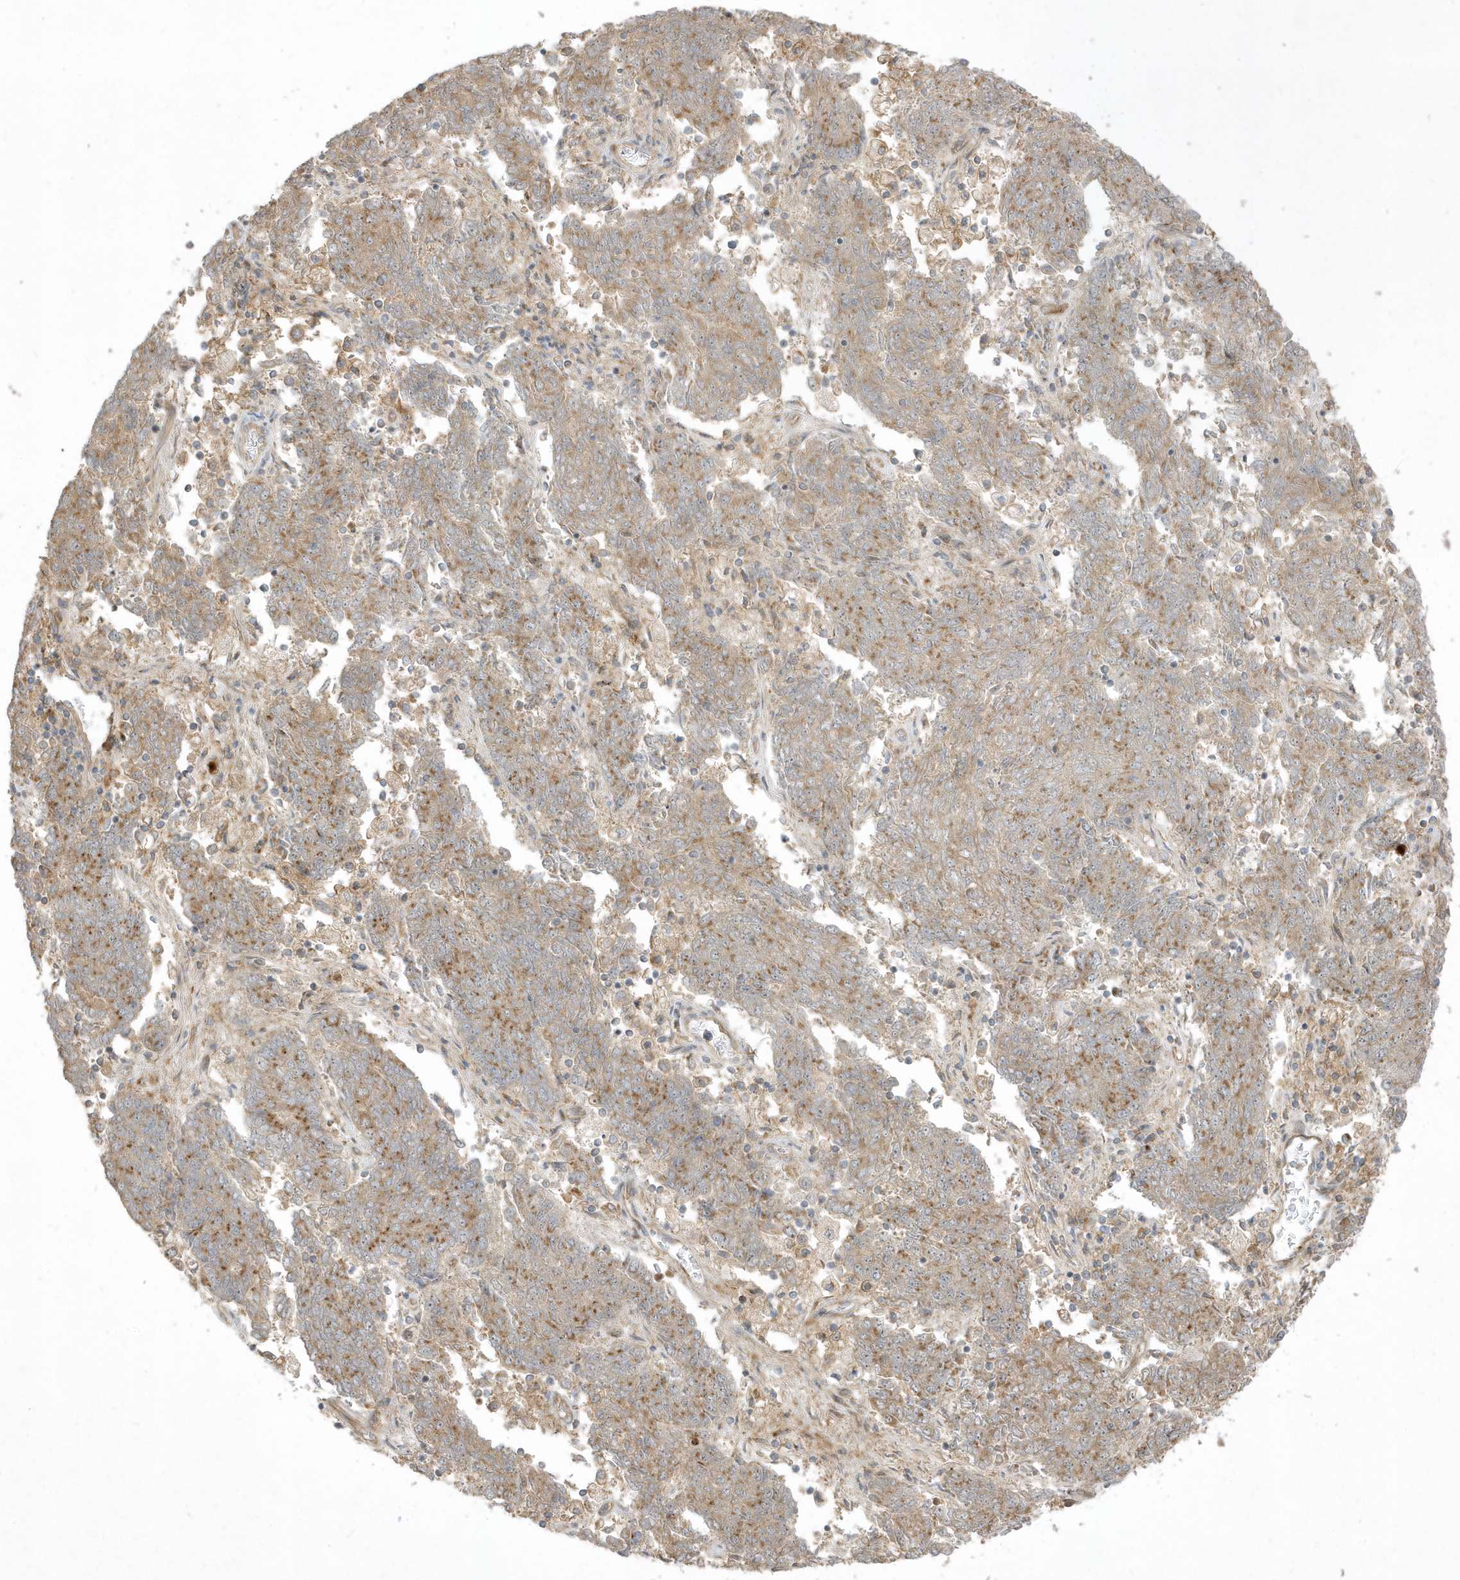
{"staining": {"intensity": "moderate", "quantity": "25%-75%", "location": "cytoplasmic/membranous"}, "tissue": "endometrial cancer", "cell_type": "Tumor cells", "image_type": "cancer", "snomed": [{"axis": "morphology", "description": "Adenocarcinoma, NOS"}, {"axis": "topography", "description": "Endometrium"}], "caption": "The photomicrograph shows staining of adenocarcinoma (endometrial), revealing moderate cytoplasmic/membranous protein expression (brown color) within tumor cells.", "gene": "IFT57", "patient": {"sex": "female", "age": 80}}